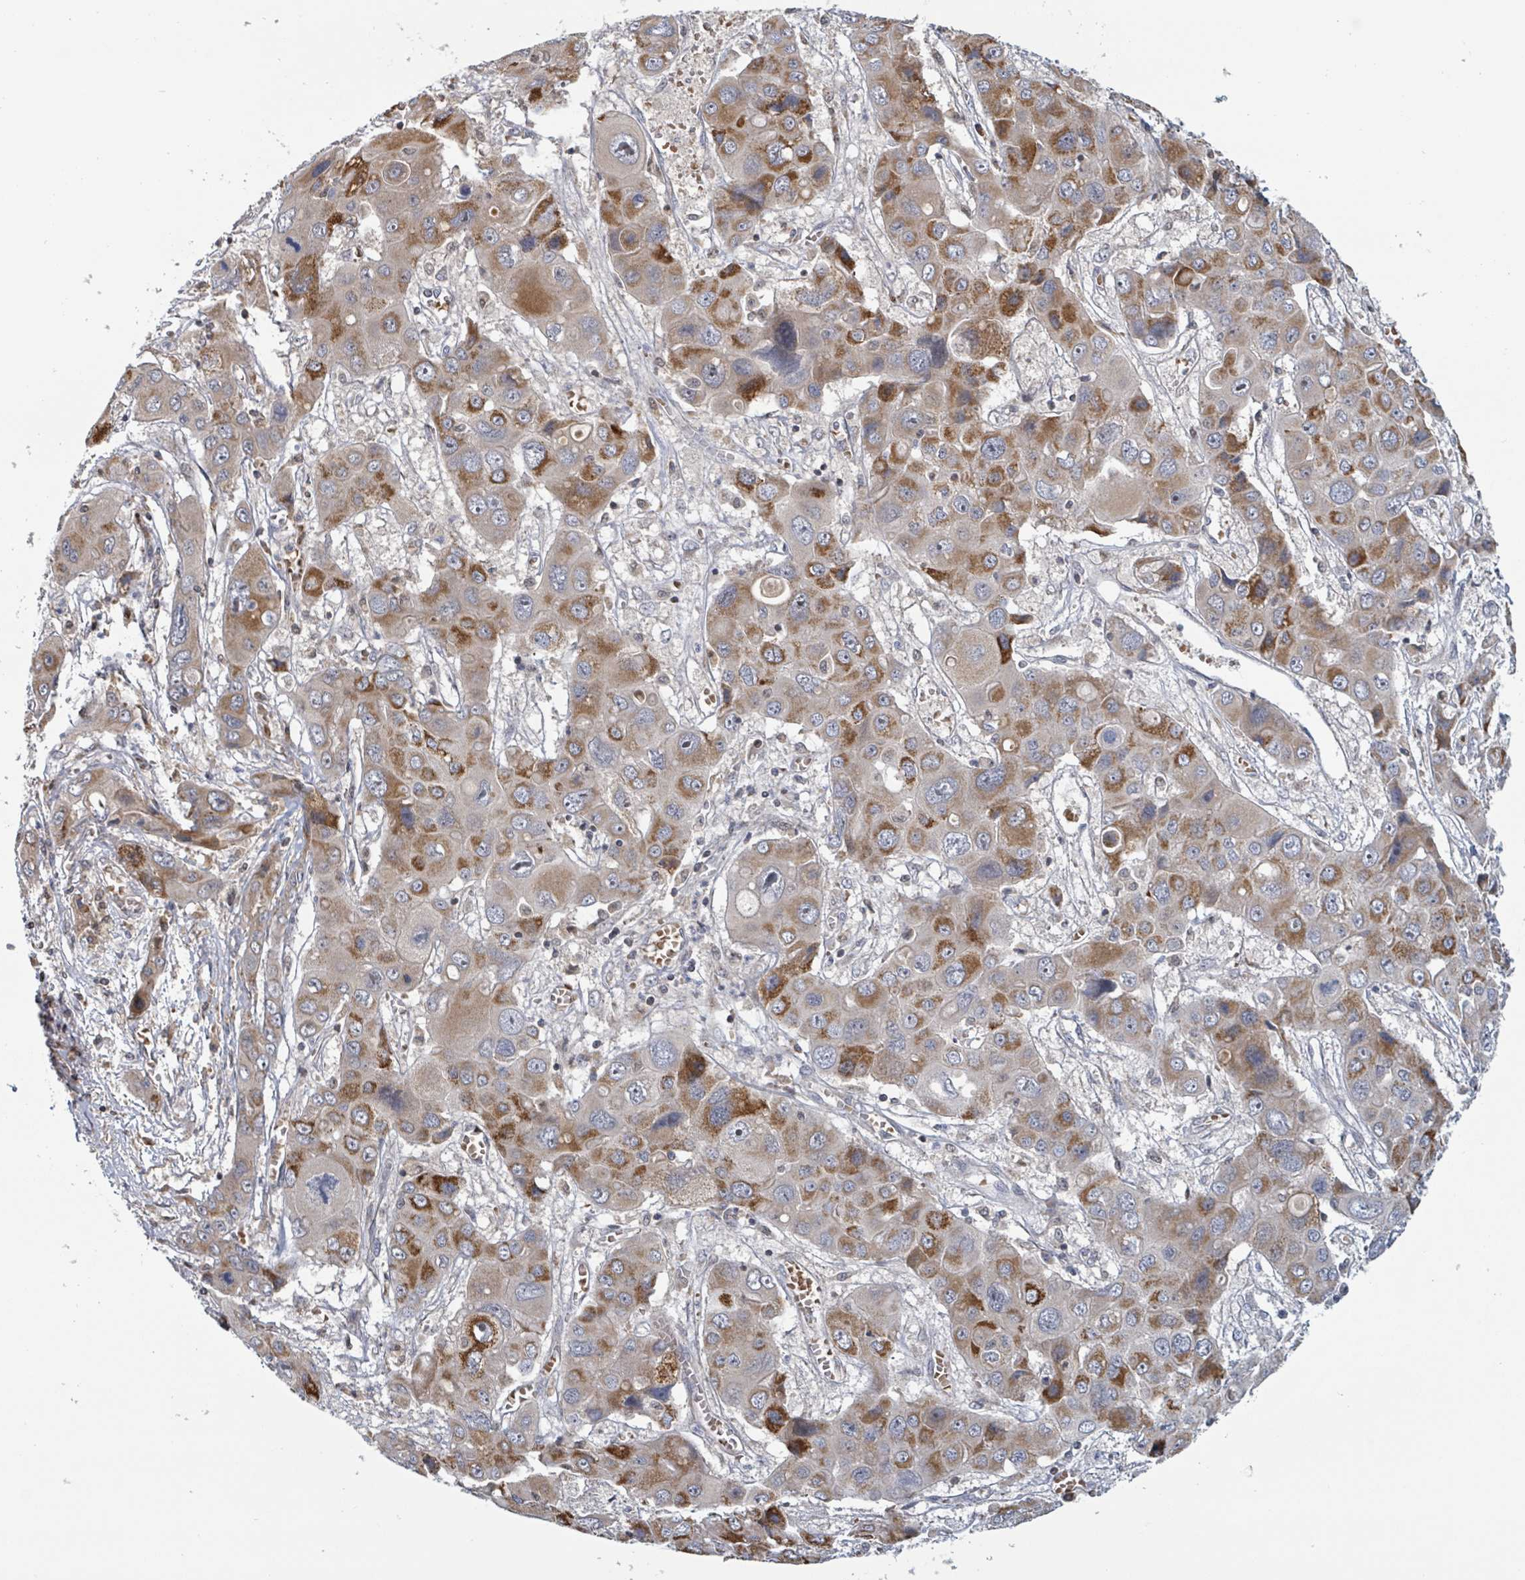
{"staining": {"intensity": "strong", "quantity": "25%-75%", "location": "cytoplasmic/membranous"}, "tissue": "liver cancer", "cell_type": "Tumor cells", "image_type": "cancer", "snomed": [{"axis": "morphology", "description": "Cholangiocarcinoma"}, {"axis": "topography", "description": "Liver"}], "caption": "The image displays a brown stain indicating the presence of a protein in the cytoplasmic/membranous of tumor cells in liver cancer.", "gene": "HIVEP1", "patient": {"sex": "male", "age": 67}}